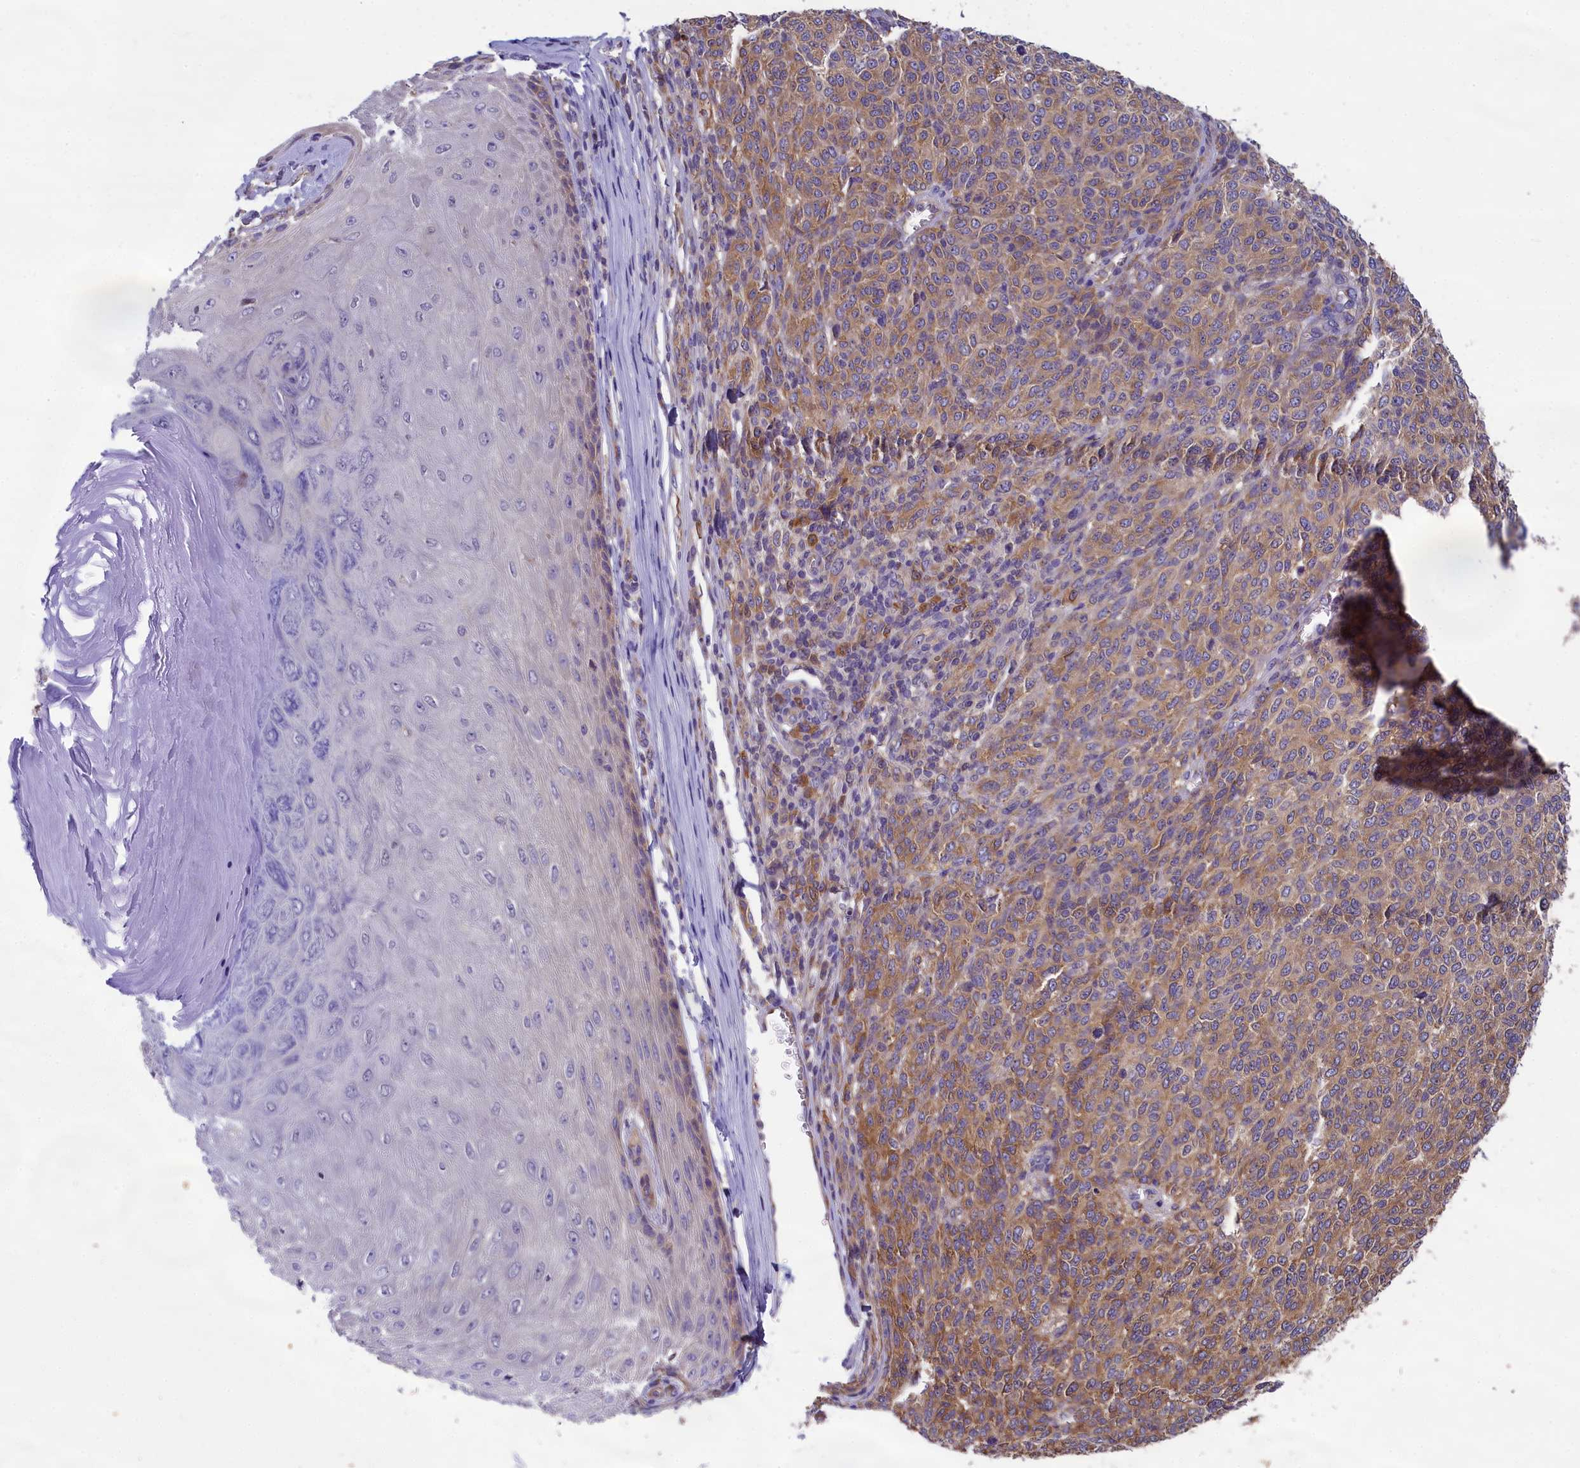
{"staining": {"intensity": "moderate", "quantity": "25%-75%", "location": "cytoplasmic/membranous"}, "tissue": "melanoma", "cell_type": "Tumor cells", "image_type": "cancer", "snomed": [{"axis": "morphology", "description": "Malignant melanoma, NOS"}, {"axis": "topography", "description": "Skin"}], "caption": "The micrograph displays a brown stain indicating the presence of a protein in the cytoplasmic/membranous of tumor cells in malignant melanoma.", "gene": "ABCC8", "patient": {"sex": "male", "age": 49}}